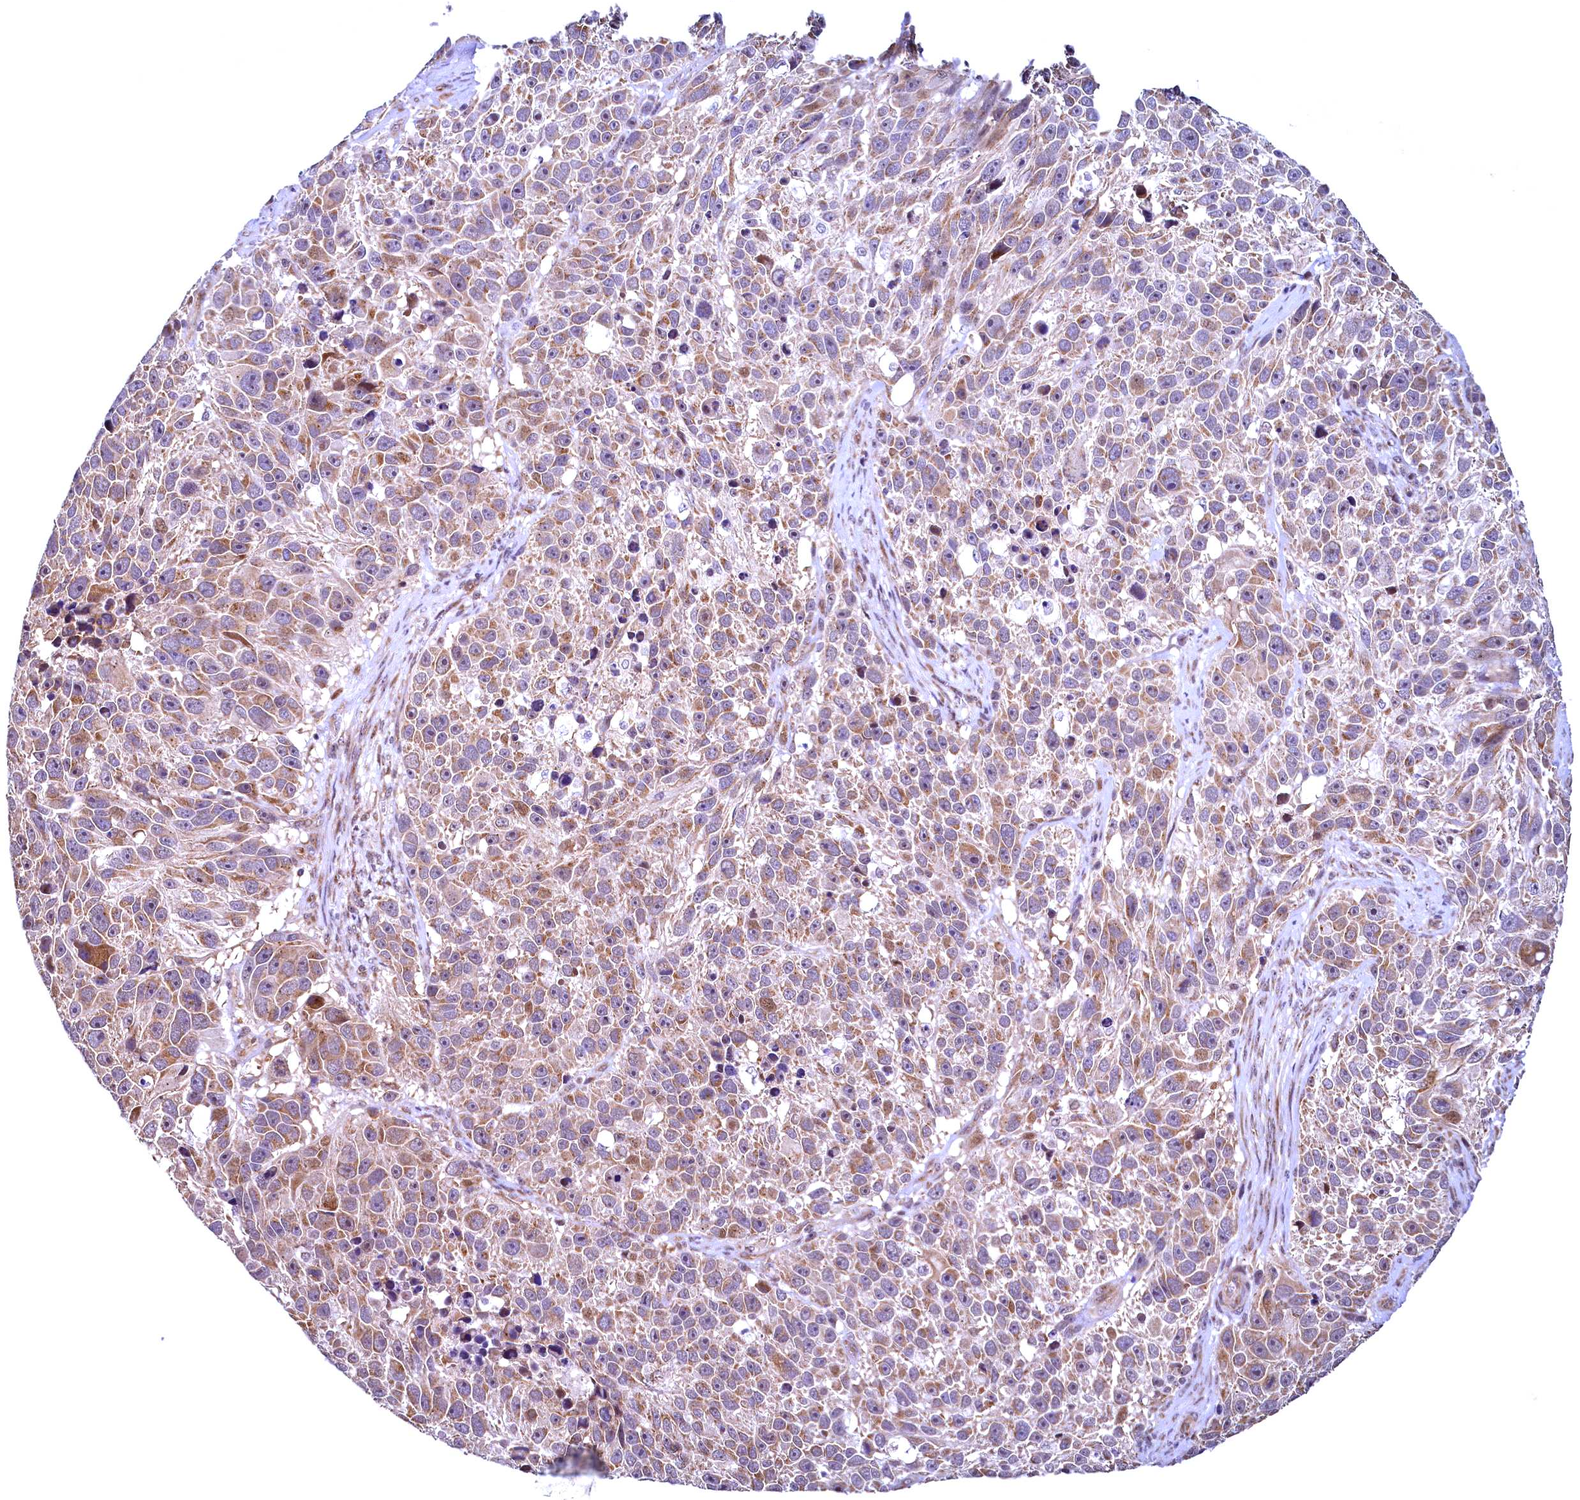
{"staining": {"intensity": "moderate", "quantity": ">75%", "location": "cytoplasmic/membranous"}, "tissue": "melanoma", "cell_type": "Tumor cells", "image_type": "cancer", "snomed": [{"axis": "morphology", "description": "Malignant melanoma, NOS"}, {"axis": "topography", "description": "Skin"}], "caption": "Human melanoma stained for a protein (brown) shows moderate cytoplasmic/membranous positive positivity in approximately >75% of tumor cells.", "gene": "RBFA", "patient": {"sex": "male", "age": 84}}